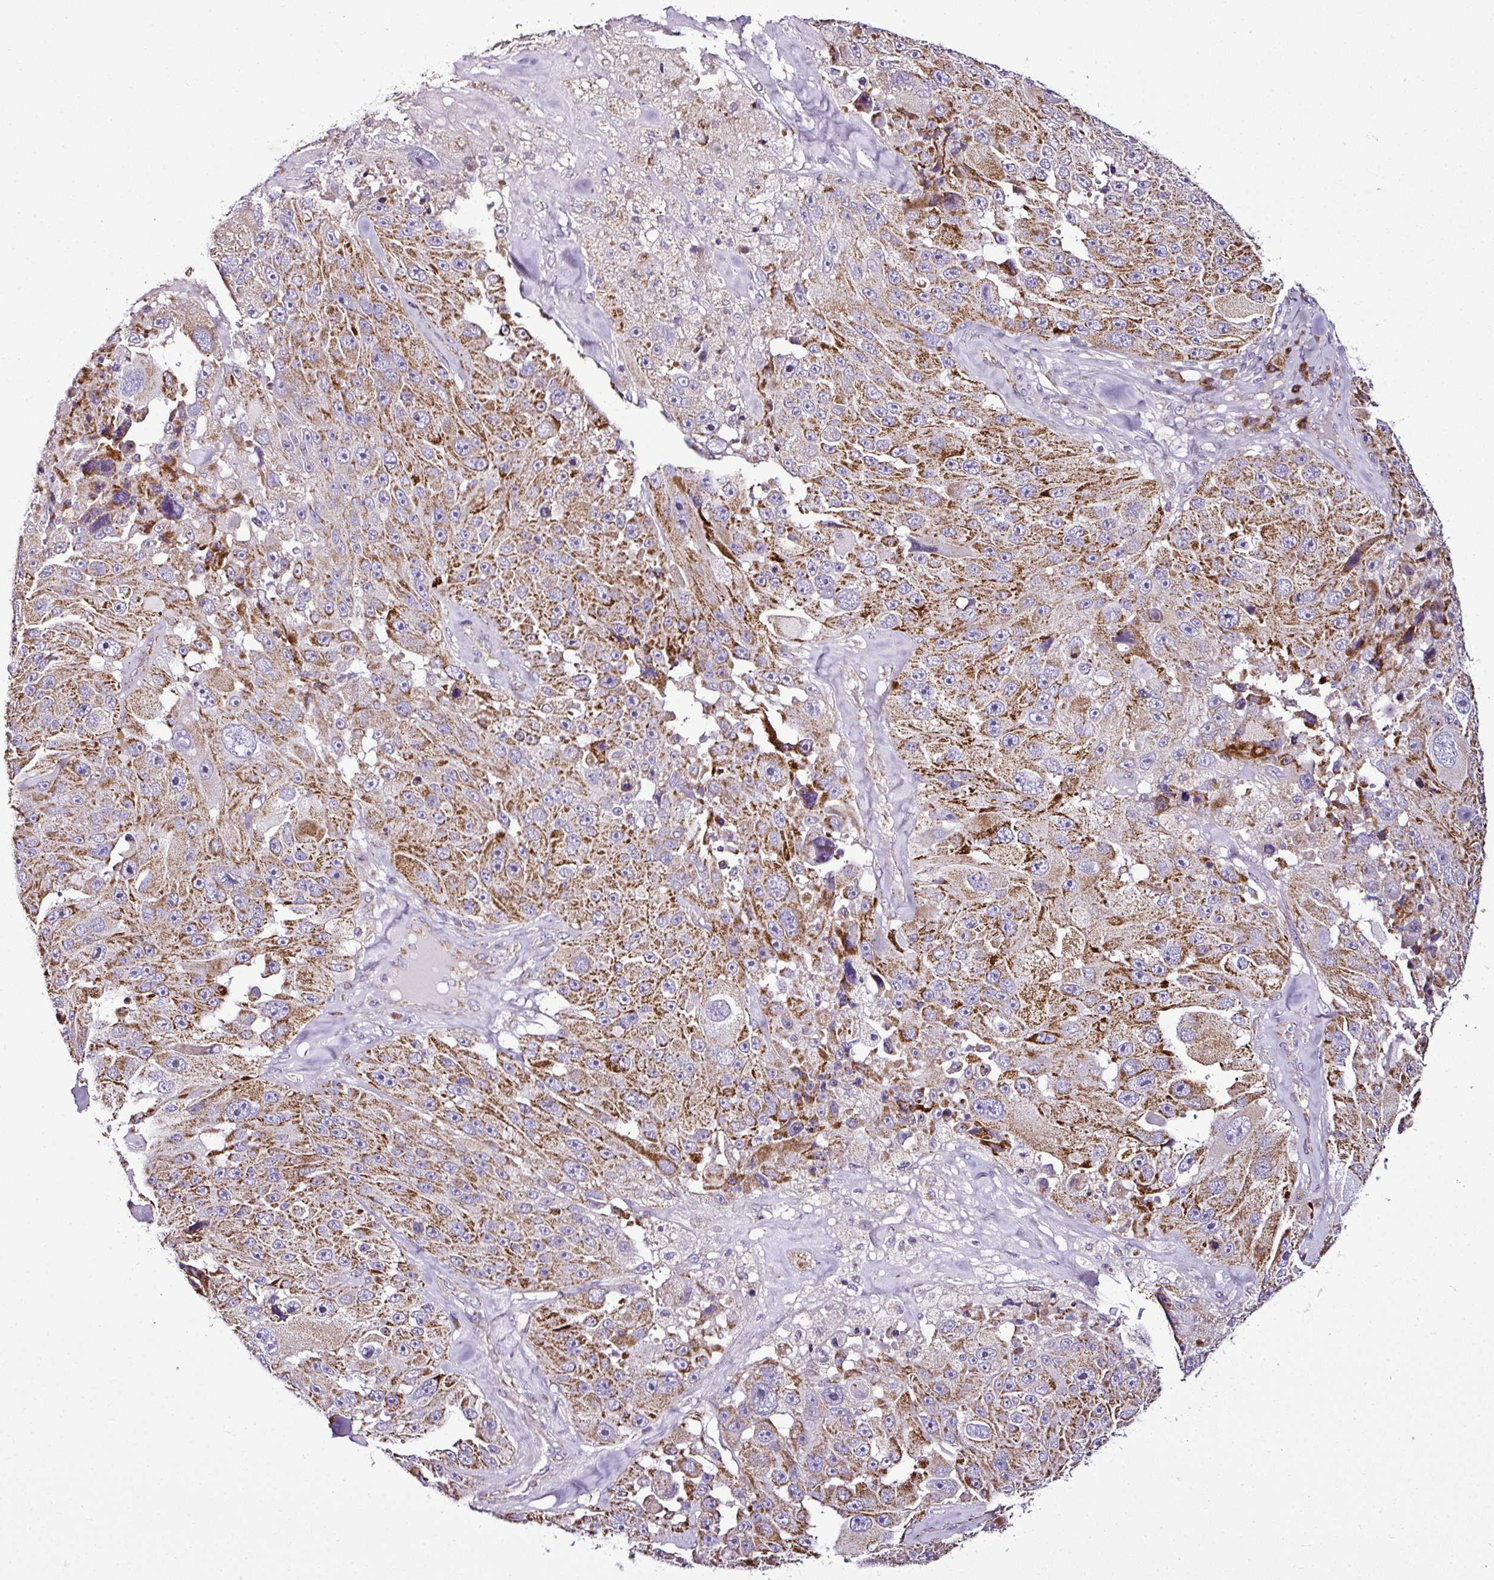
{"staining": {"intensity": "moderate", "quantity": ">75%", "location": "cytoplasmic/membranous"}, "tissue": "melanoma", "cell_type": "Tumor cells", "image_type": "cancer", "snomed": [{"axis": "morphology", "description": "Malignant melanoma, Metastatic site"}, {"axis": "topography", "description": "Lymph node"}], "caption": "Approximately >75% of tumor cells in malignant melanoma (metastatic site) display moderate cytoplasmic/membranous protein staining as visualized by brown immunohistochemical staining.", "gene": "DPAGT1", "patient": {"sex": "male", "age": 62}}